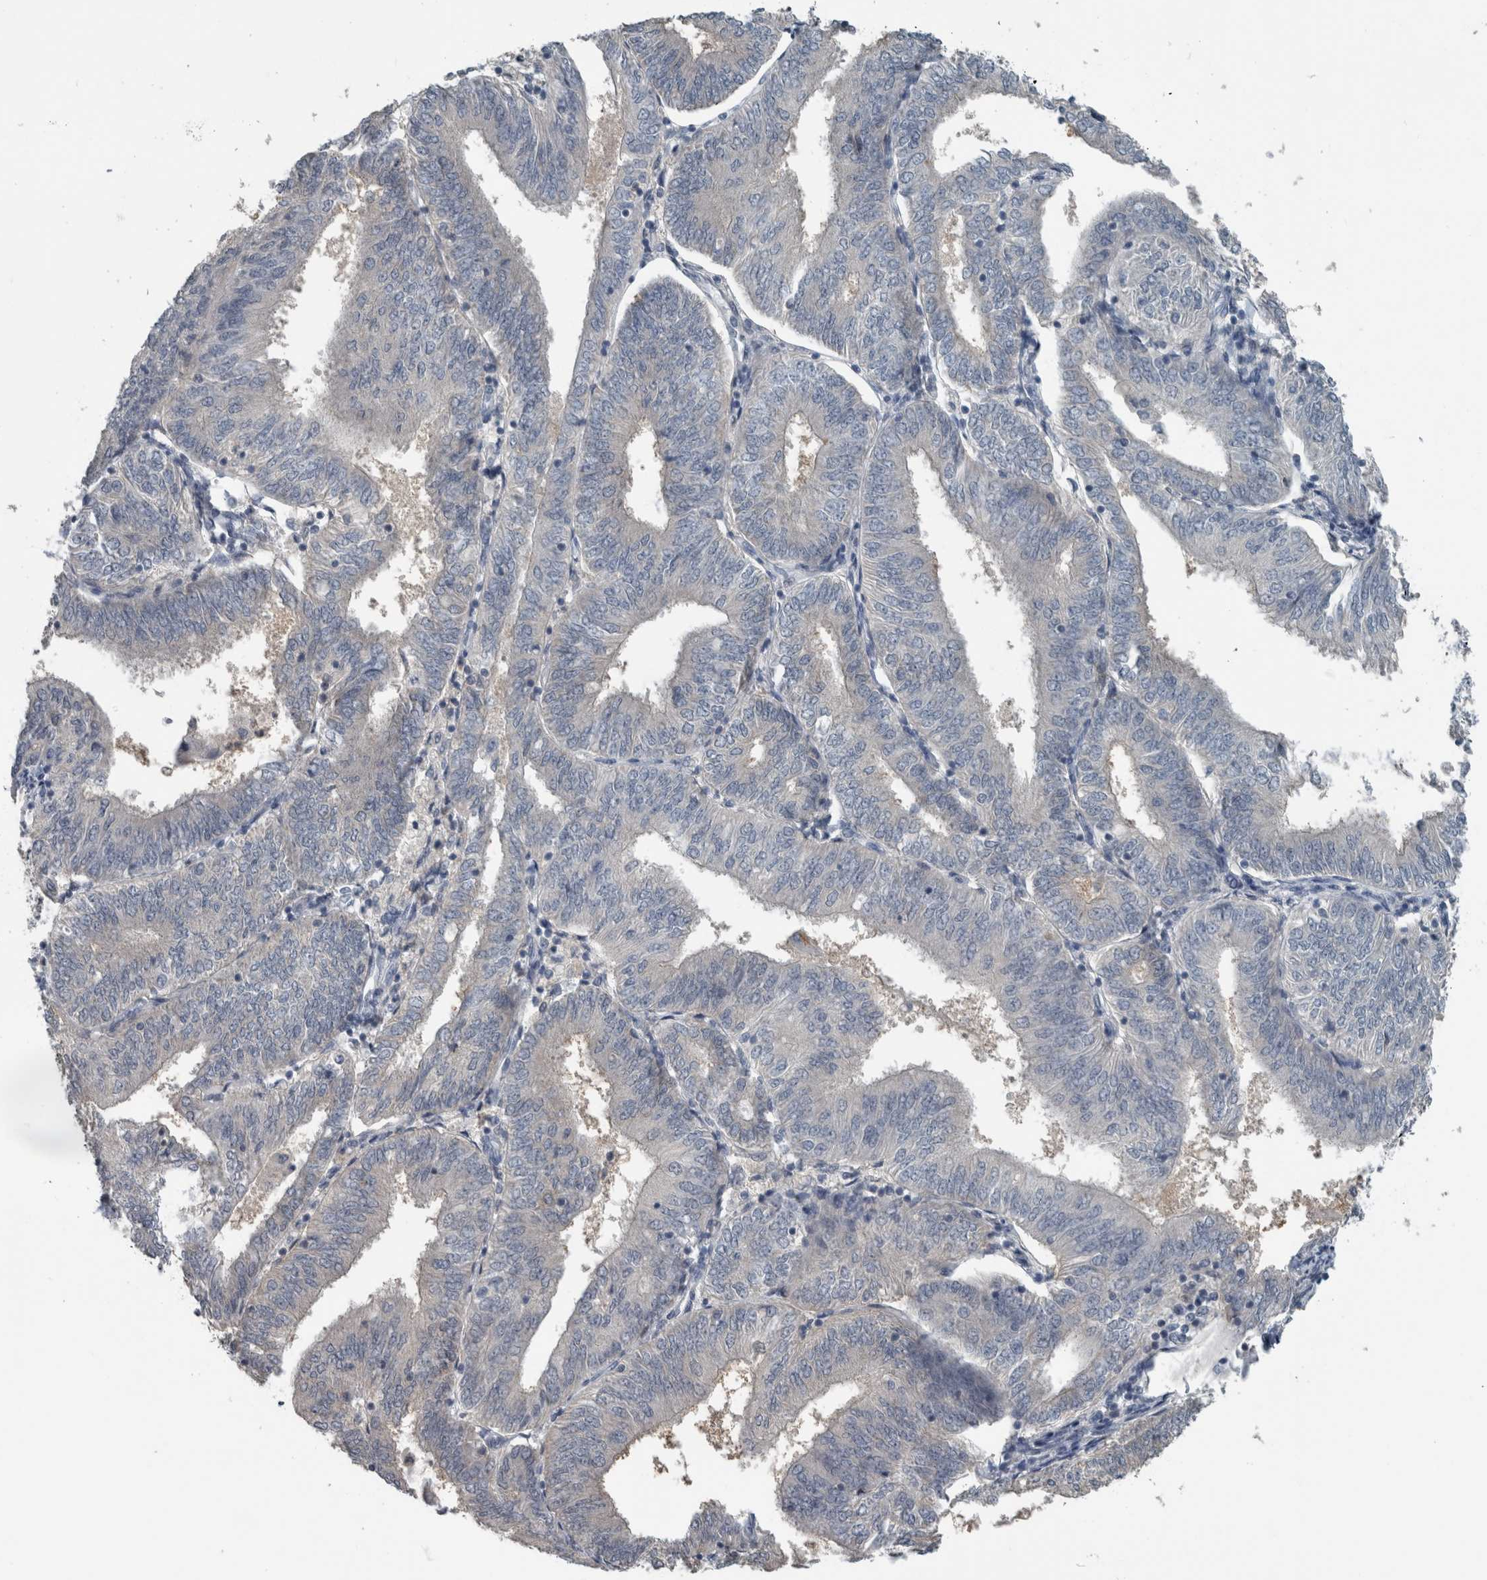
{"staining": {"intensity": "negative", "quantity": "none", "location": "none"}, "tissue": "endometrial cancer", "cell_type": "Tumor cells", "image_type": "cancer", "snomed": [{"axis": "morphology", "description": "Adenocarcinoma, NOS"}, {"axis": "topography", "description": "Endometrium"}], "caption": "Immunohistochemistry (IHC) of human endometrial adenocarcinoma displays no expression in tumor cells. (Stains: DAB (3,3'-diaminobenzidine) immunohistochemistry (IHC) with hematoxylin counter stain, Microscopy: brightfield microscopy at high magnification).", "gene": "ACSF2", "patient": {"sex": "female", "age": 58}}